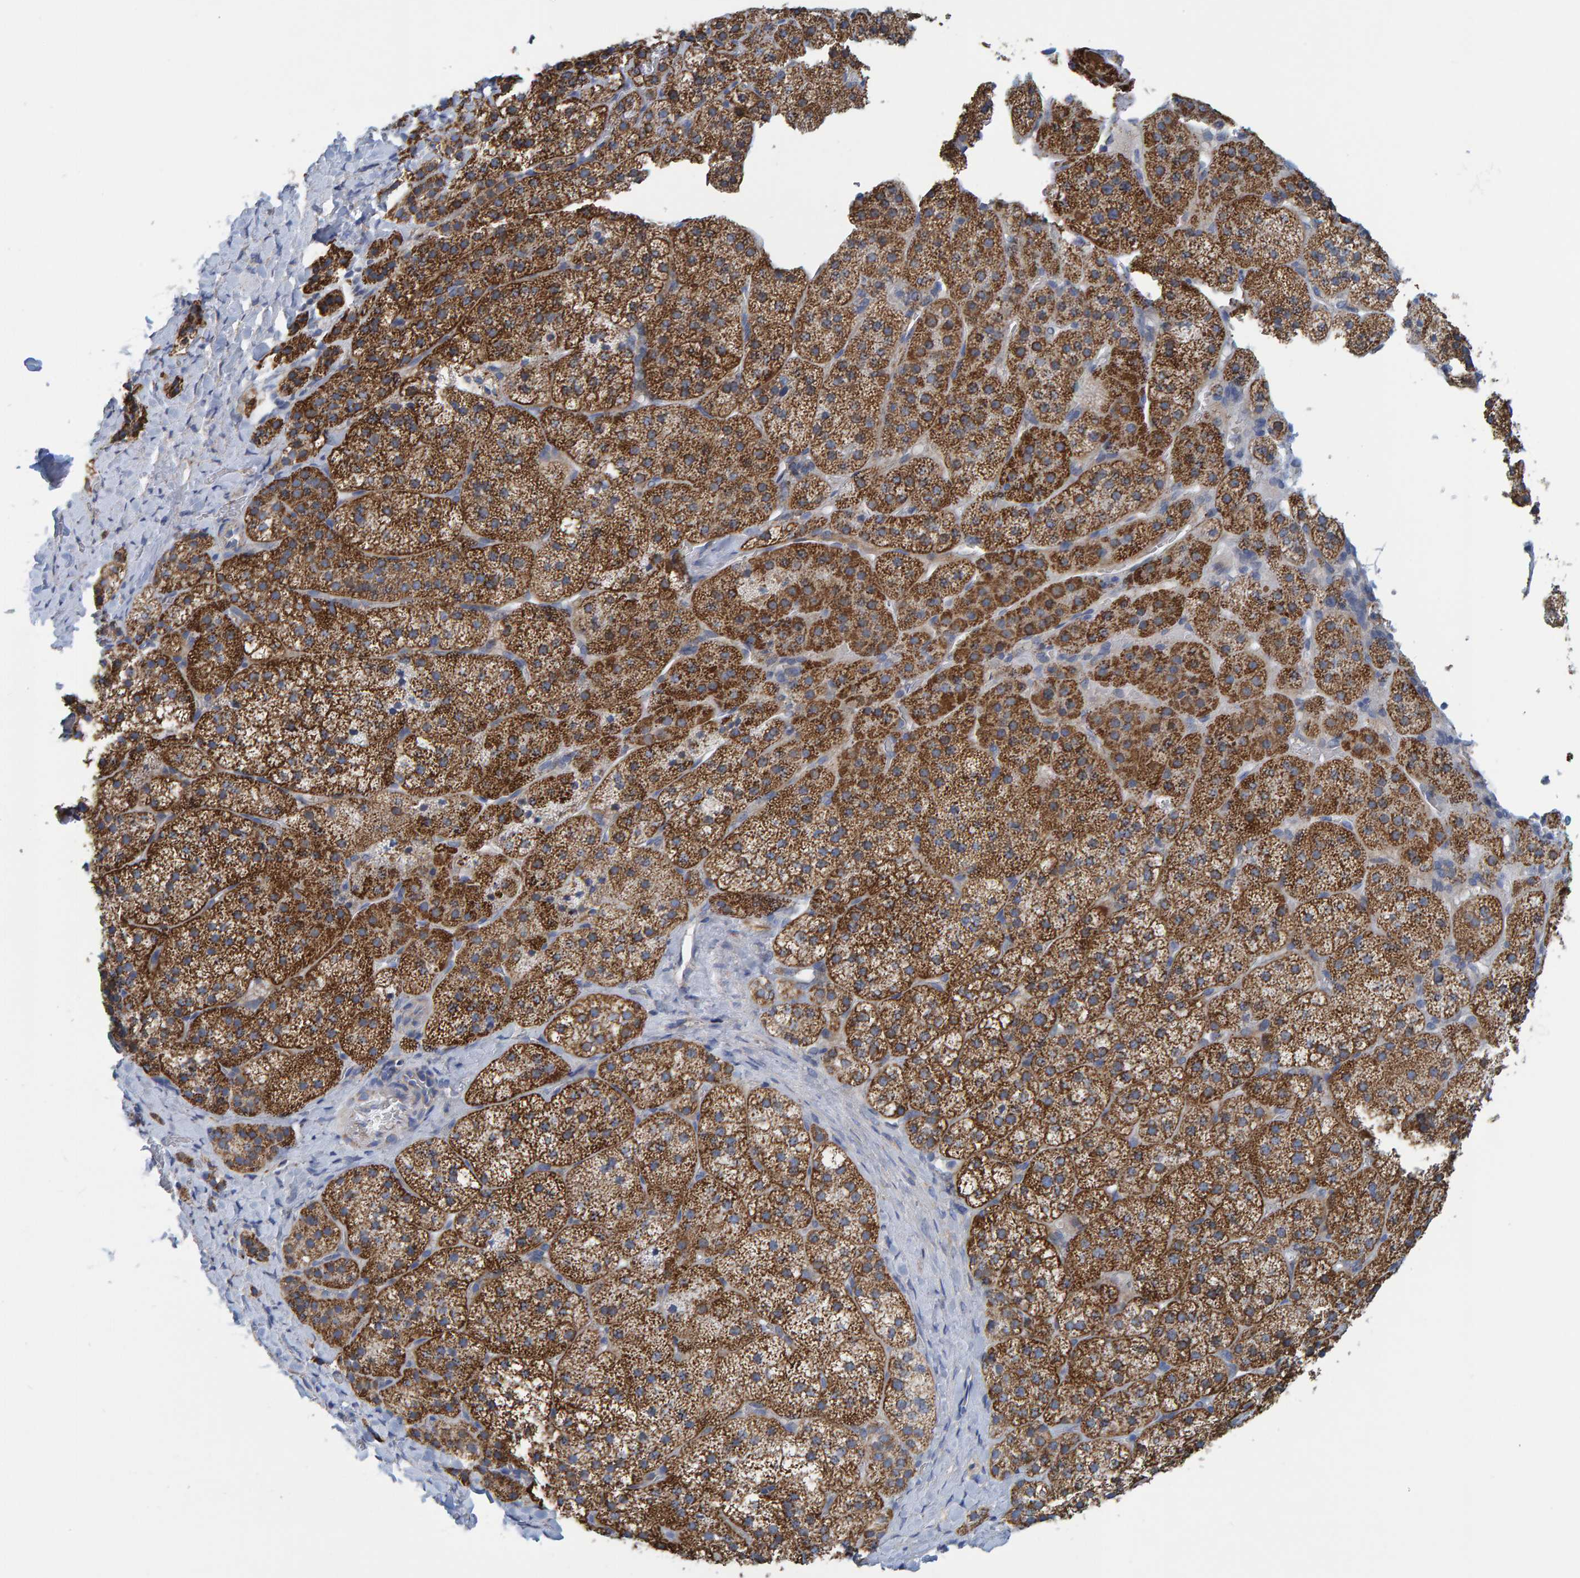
{"staining": {"intensity": "strong", "quantity": ">75%", "location": "cytoplasmic/membranous"}, "tissue": "adrenal gland", "cell_type": "Glandular cells", "image_type": "normal", "snomed": [{"axis": "morphology", "description": "Normal tissue, NOS"}, {"axis": "topography", "description": "Adrenal gland"}], "caption": "Normal adrenal gland was stained to show a protein in brown. There is high levels of strong cytoplasmic/membranous expression in about >75% of glandular cells.", "gene": "MRPS7", "patient": {"sex": "female", "age": 44}}